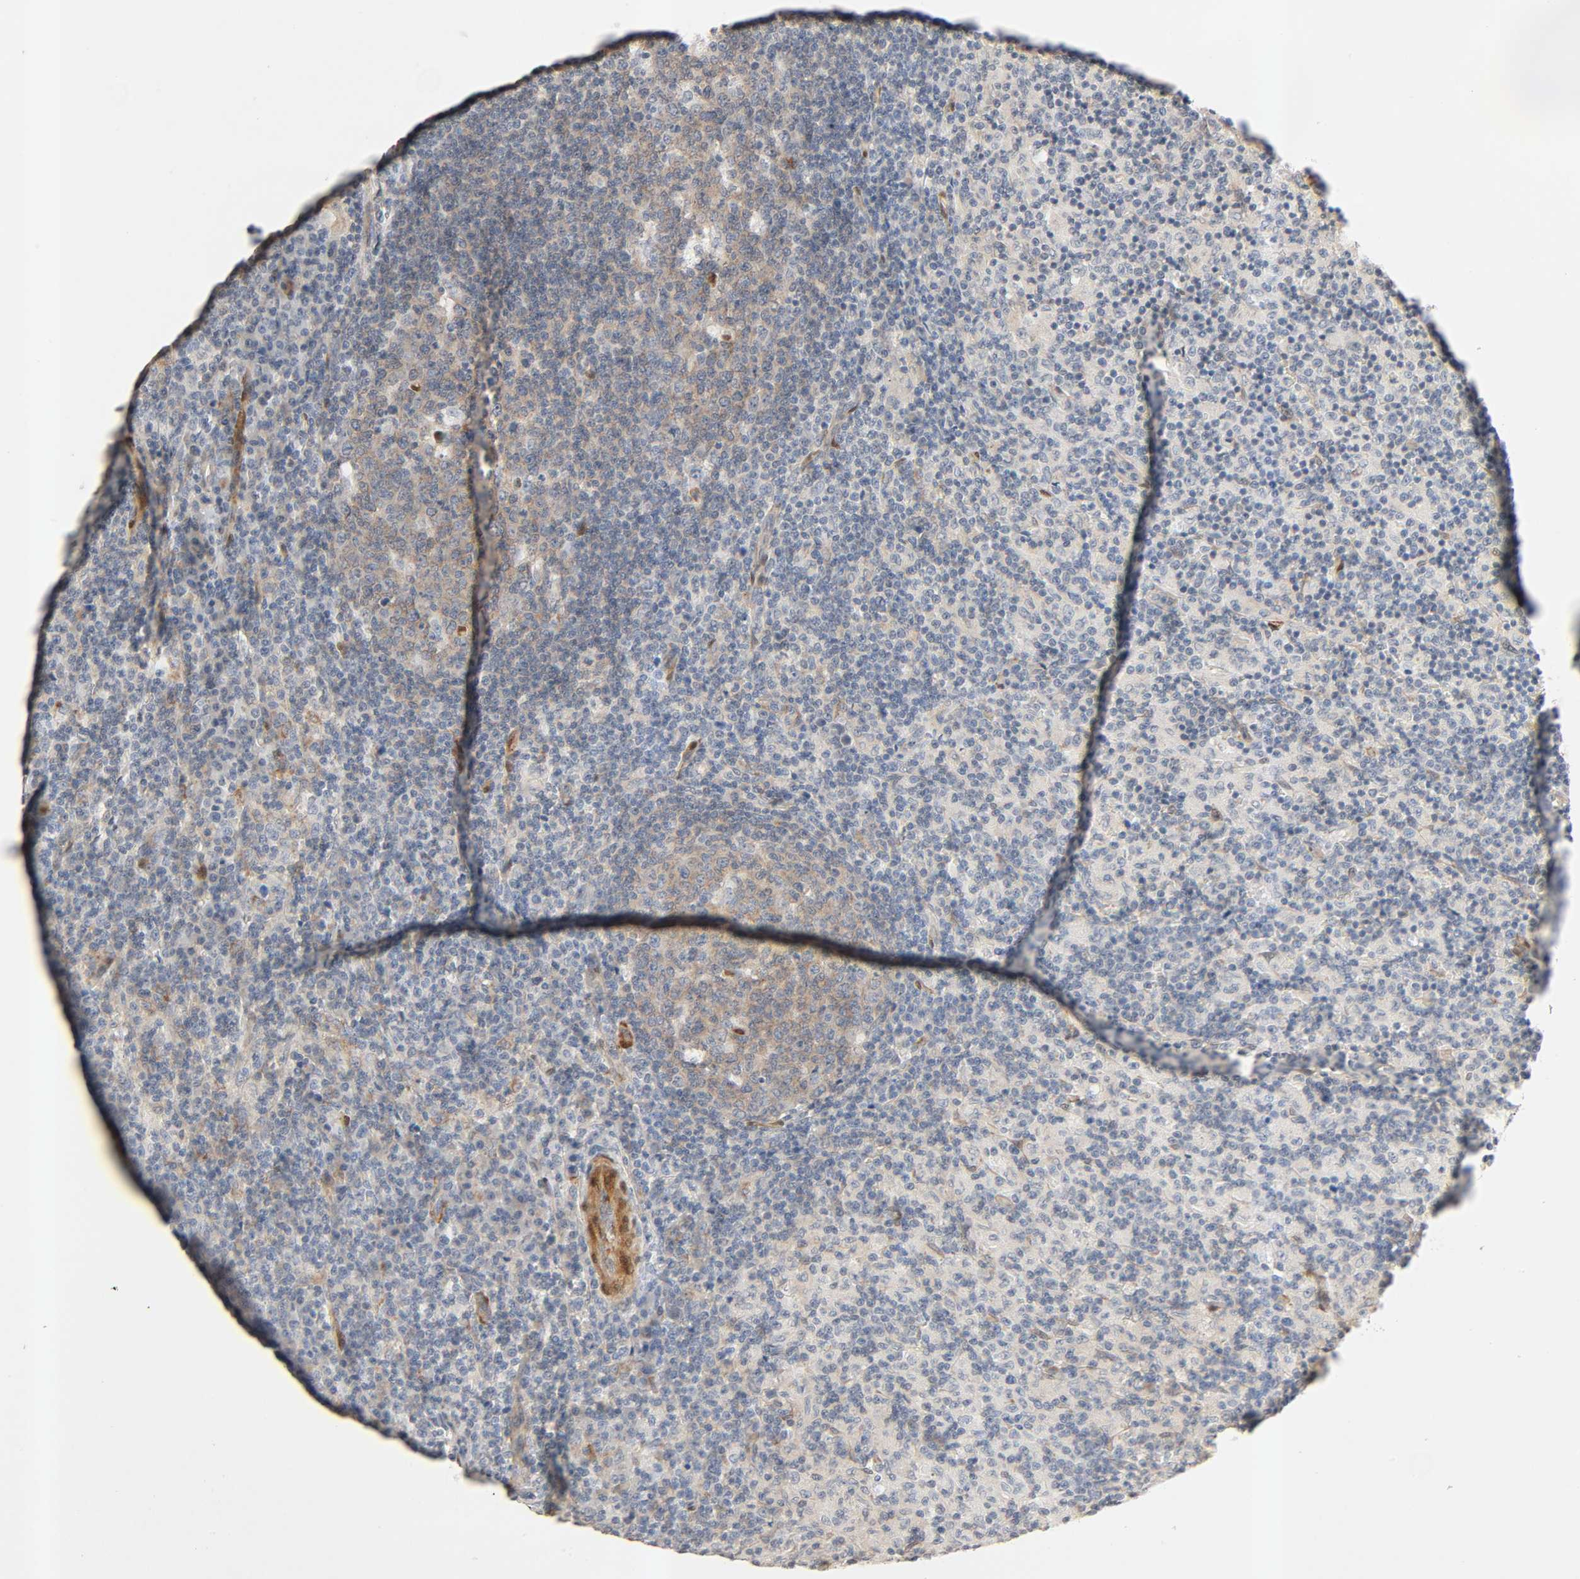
{"staining": {"intensity": "moderate", "quantity": ">75%", "location": "cytoplasmic/membranous"}, "tissue": "lymph node", "cell_type": "Germinal center cells", "image_type": "normal", "snomed": [{"axis": "morphology", "description": "Normal tissue, NOS"}, {"axis": "morphology", "description": "Inflammation, NOS"}, {"axis": "topography", "description": "Lymph node"}], "caption": "This photomicrograph reveals IHC staining of benign lymph node, with medium moderate cytoplasmic/membranous staining in about >75% of germinal center cells.", "gene": "PTK2", "patient": {"sex": "male", "age": 55}}